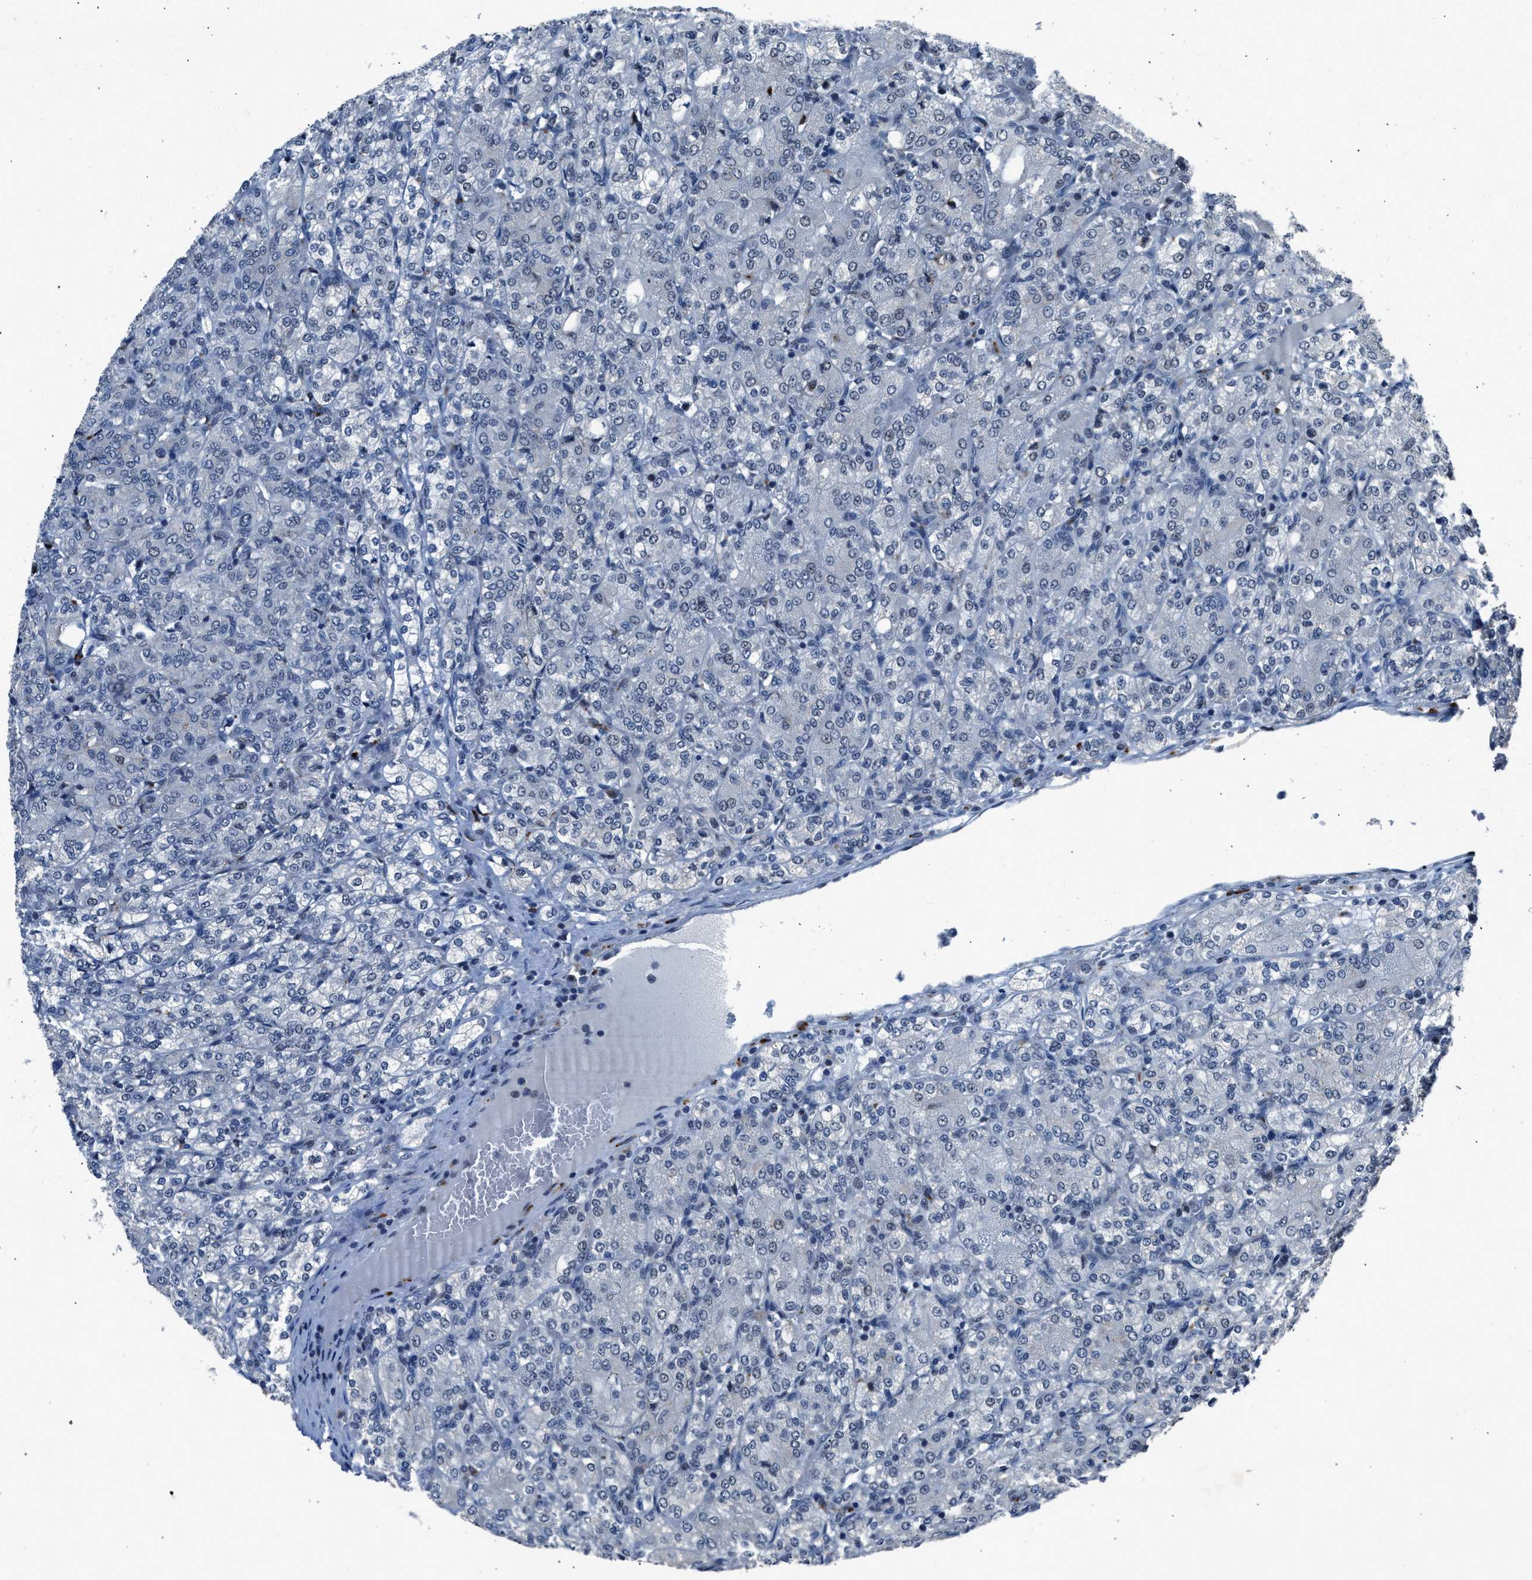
{"staining": {"intensity": "negative", "quantity": "none", "location": "none"}, "tissue": "renal cancer", "cell_type": "Tumor cells", "image_type": "cancer", "snomed": [{"axis": "morphology", "description": "Adenocarcinoma, NOS"}, {"axis": "topography", "description": "Kidney"}], "caption": "Renal cancer (adenocarcinoma) was stained to show a protein in brown. There is no significant positivity in tumor cells. Nuclei are stained in blue.", "gene": "ADCY1", "patient": {"sex": "male", "age": 77}}